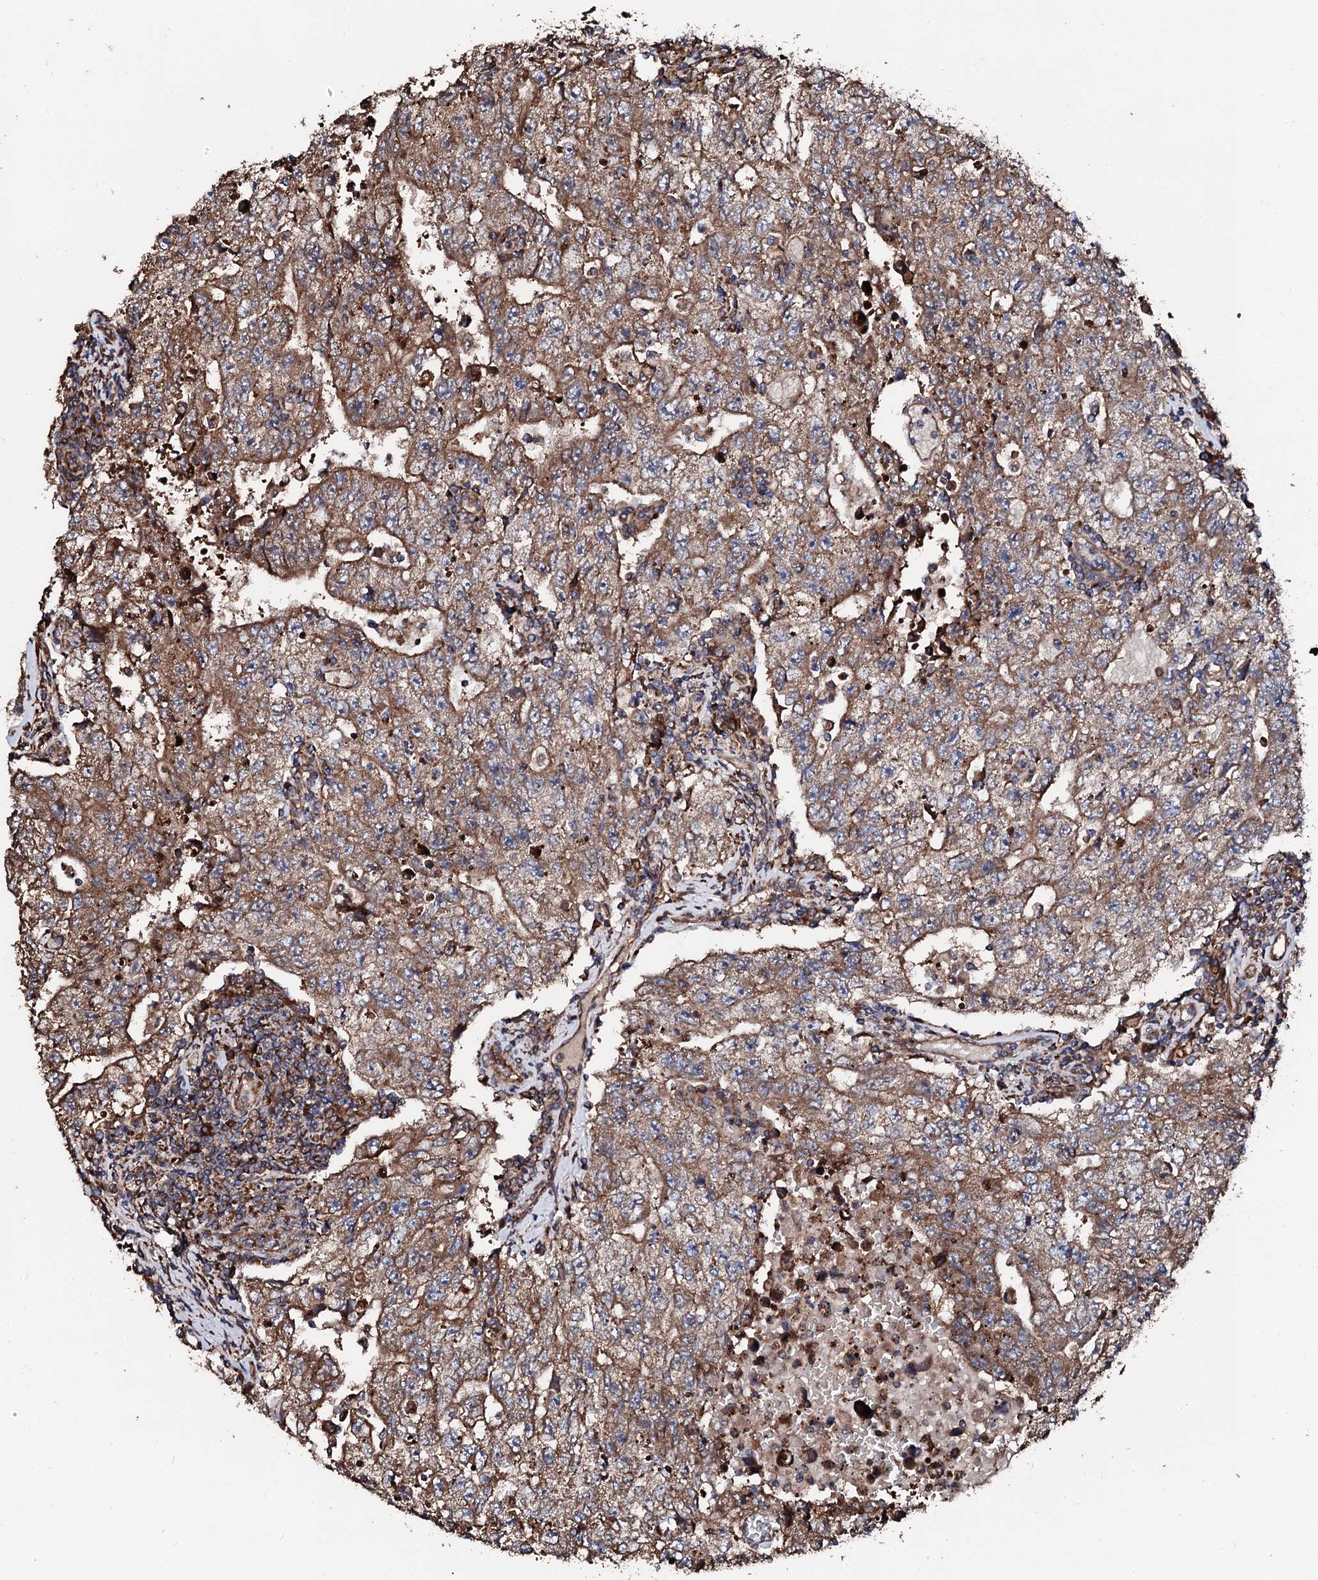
{"staining": {"intensity": "moderate", "quantity": ">75%", "location": "cytoplasmic/membranous"}, "tissue": "testis cancer", "cell_type": "Tumor cells", "image_type": "cancer", "snomed": [{"axis": "morphology", "description": "Carcinoma, Embryonal, NOS"}, {"axis": "topography", "description": "Testis"}], "caption": "Tumor cells show medium levels of moderate cytoplasmic/membranous staining in about >75% of cells in embryonal carcinoma (testis). The staining was performed using DAB to visualize the protein expression in brown, while the nuclei were stained in blue with hematoxylin (Magnification: 20x).", "gene": "CKAP5", "patient": {"sex": "male", "age": 17}}